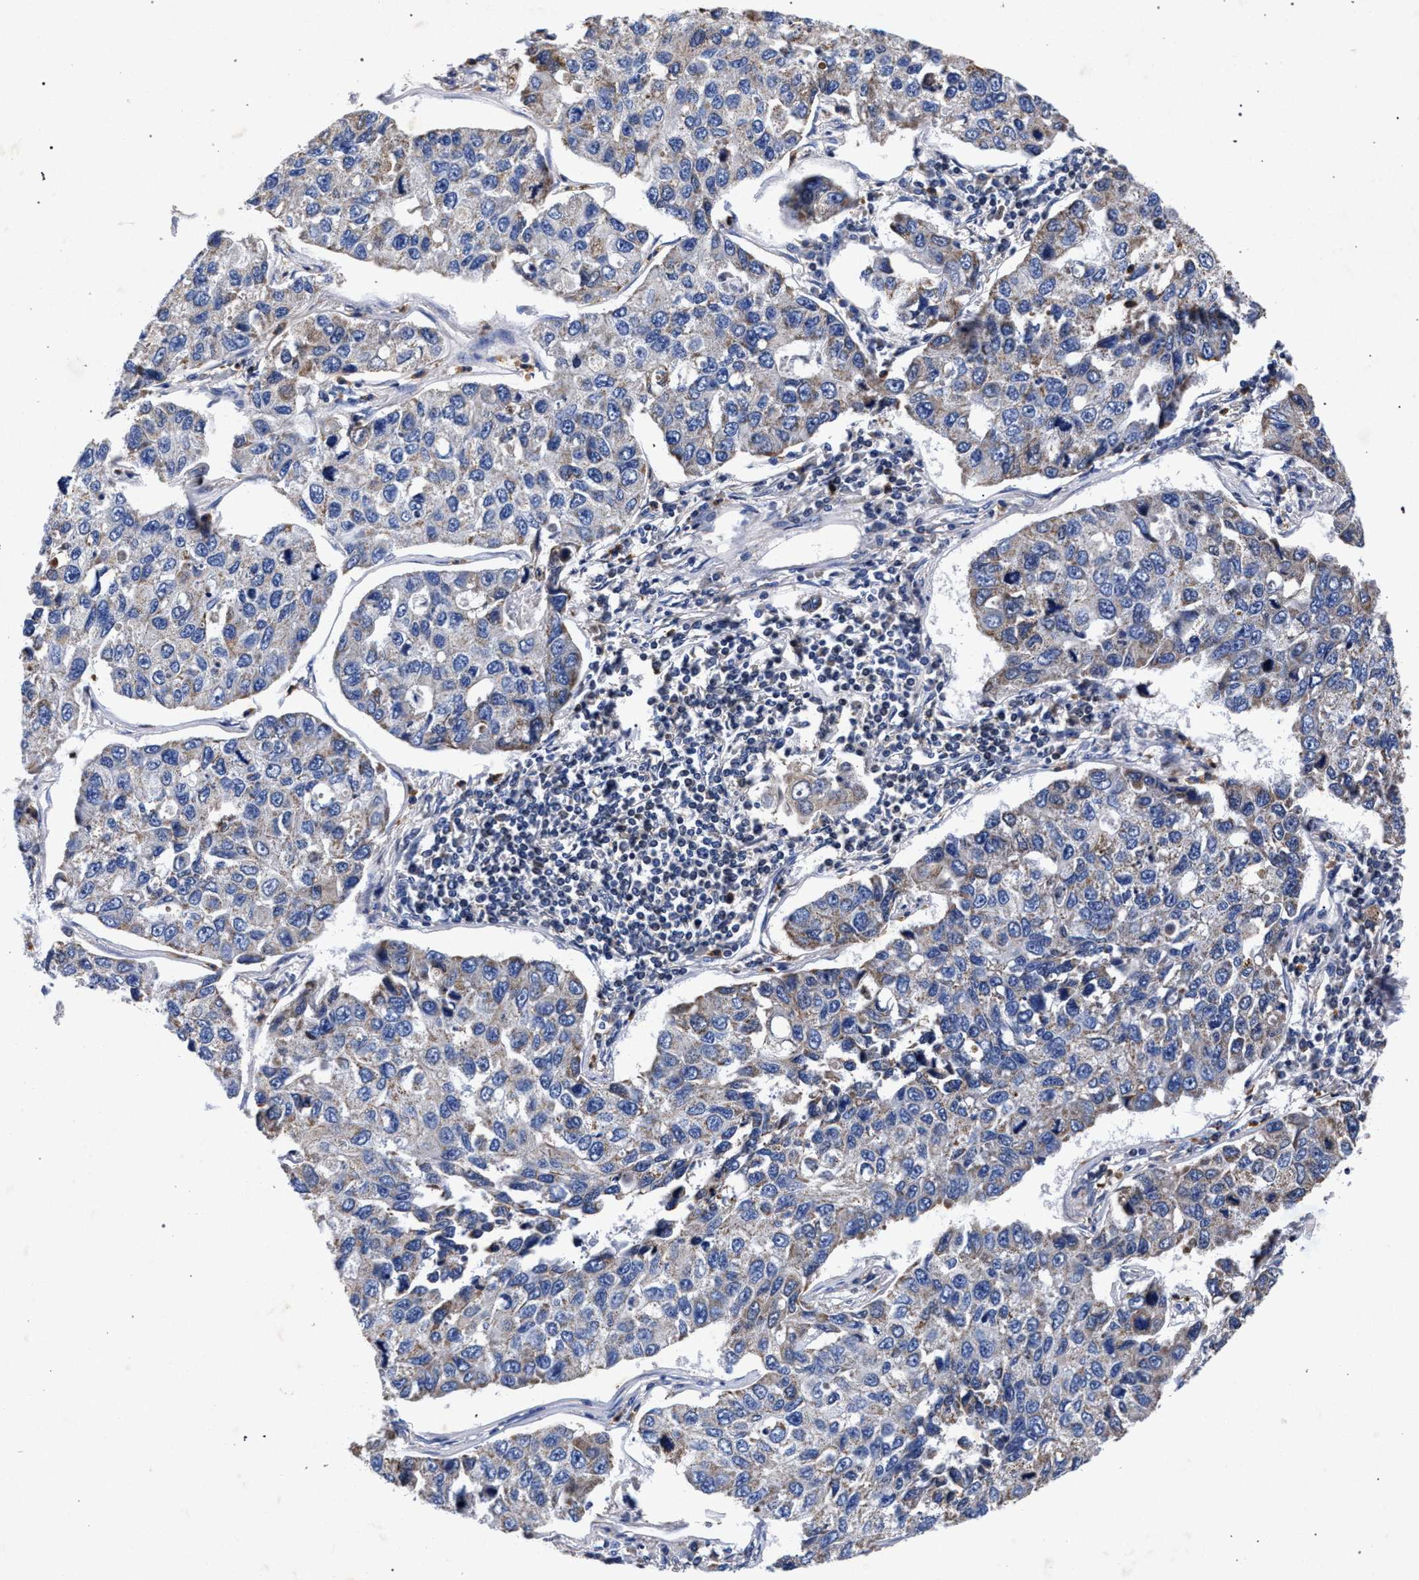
{"staining": {"intensity": "weak", "quantity": "<25%", "location": "cytoplasmic/membranous"}, "tissue": "lung cancer", "cell_type": "Tumor cells", "image_type": "cancer", "snomed": [{"axis": "morphology", "description": "Adenocarcinoma, NOS"}, {"axis": "topography", "description": "Lung"}], "caption": "Immunohistochemical staining of lung adenocarcinoma displays no significant staining in tumor cells.", "gene": "HSD17B14", "patient": {"sex": "male", "age": 64}}